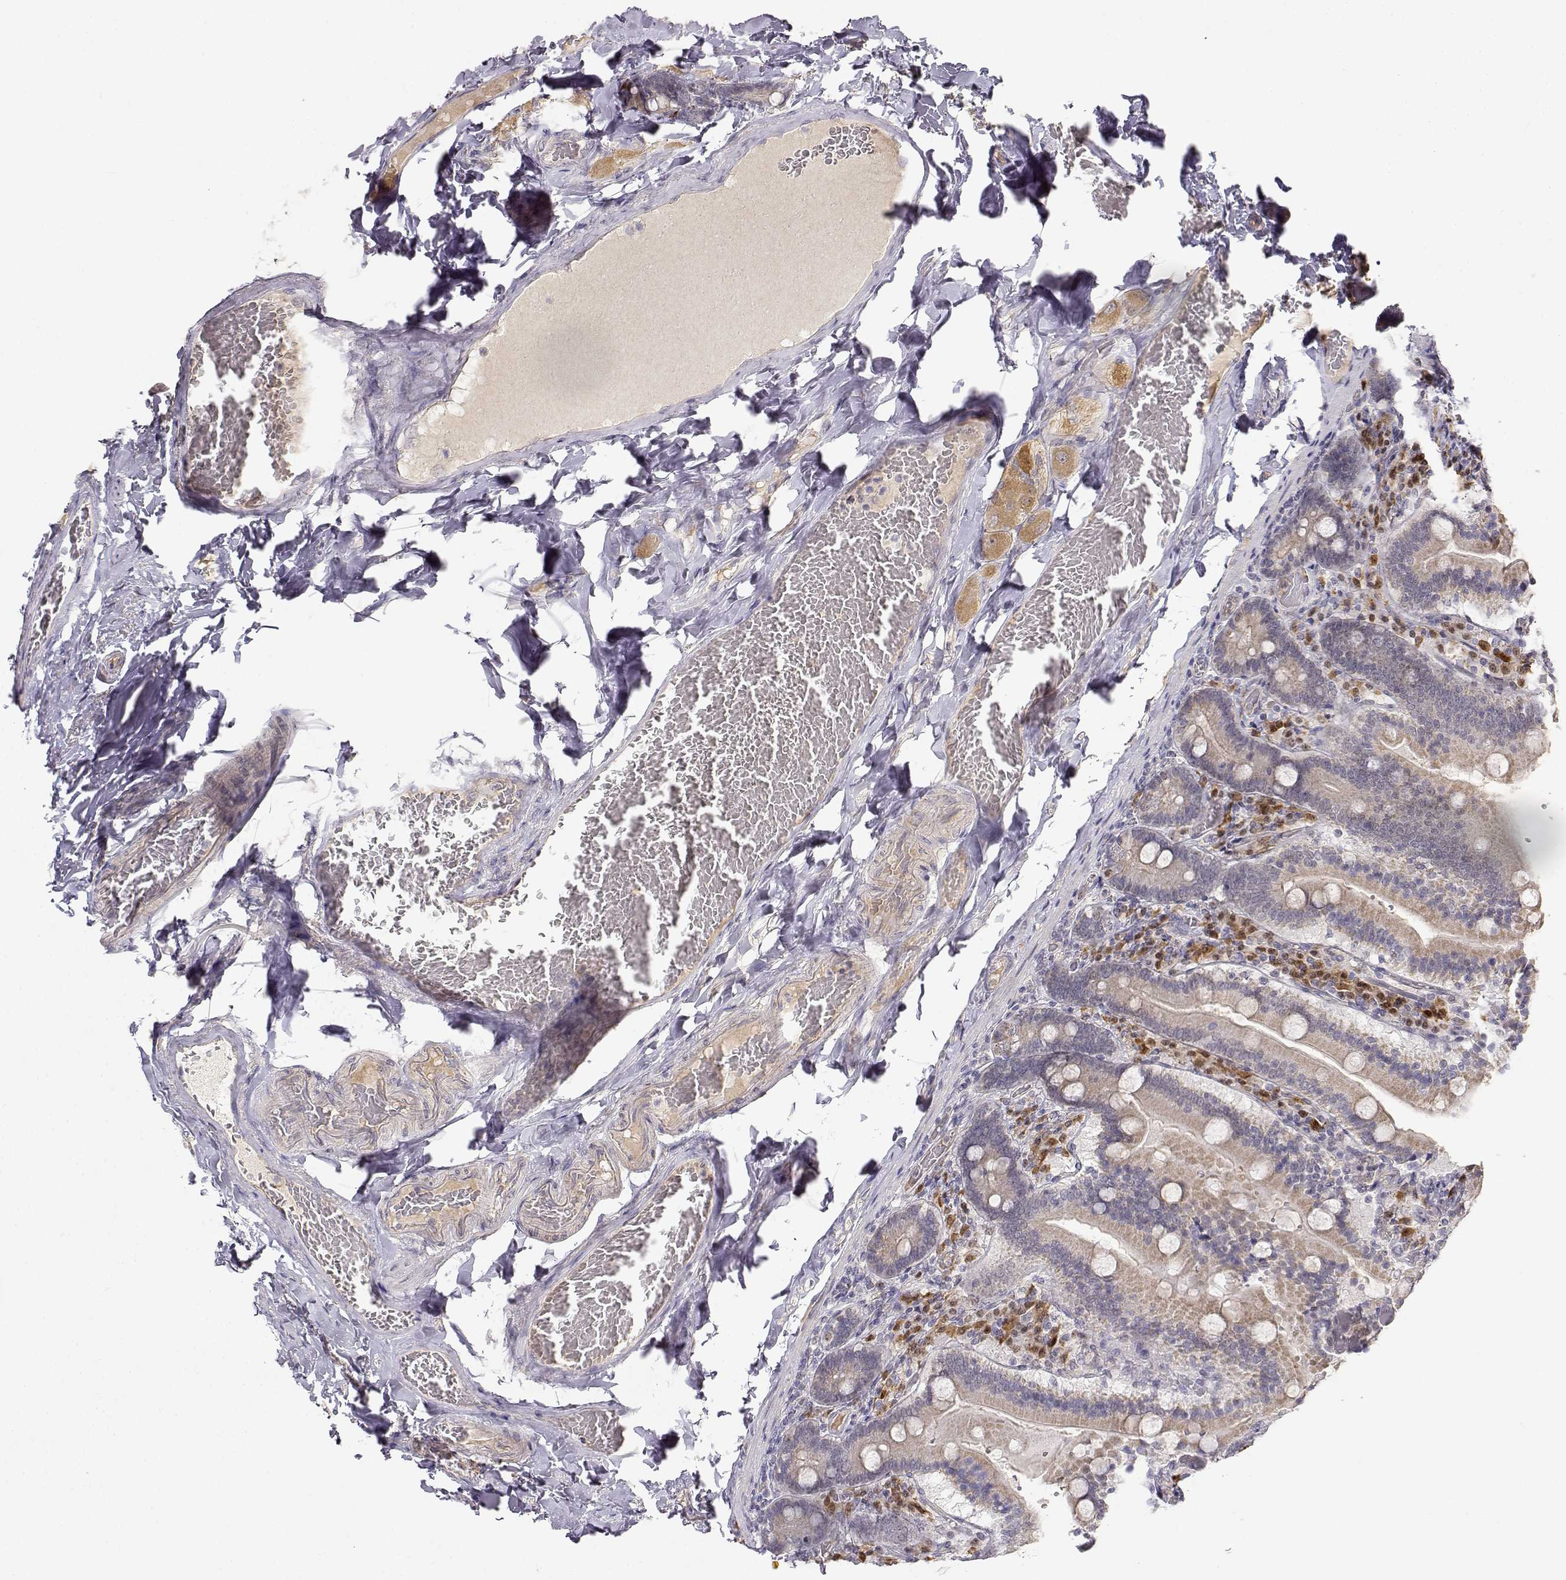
{"staining": {"intensity": "weak", "quantity": "25%-75%", "location": "cytoplasmic/membranous"}, "tissue": "duodenum", "cell_type": "Glandular cells", "image_type": "normal", "snomed": [{"axis": "morphology", "description": "Normal tissue, NOS"}, {"axis": "topography", "description": "Duodenum"}], "caption": "Immunohistochemistry photomicrograph of unremarkable duodenum: duodenum stained using IHC exhibits low levels of weak protein expression localized specifically in the cytoplasmic/membranous of glandular cells, appearing as a cytoplasmic/membranous brown color.", "gene": "EAF2", "patient": {"sex": "female", "age": 62}}